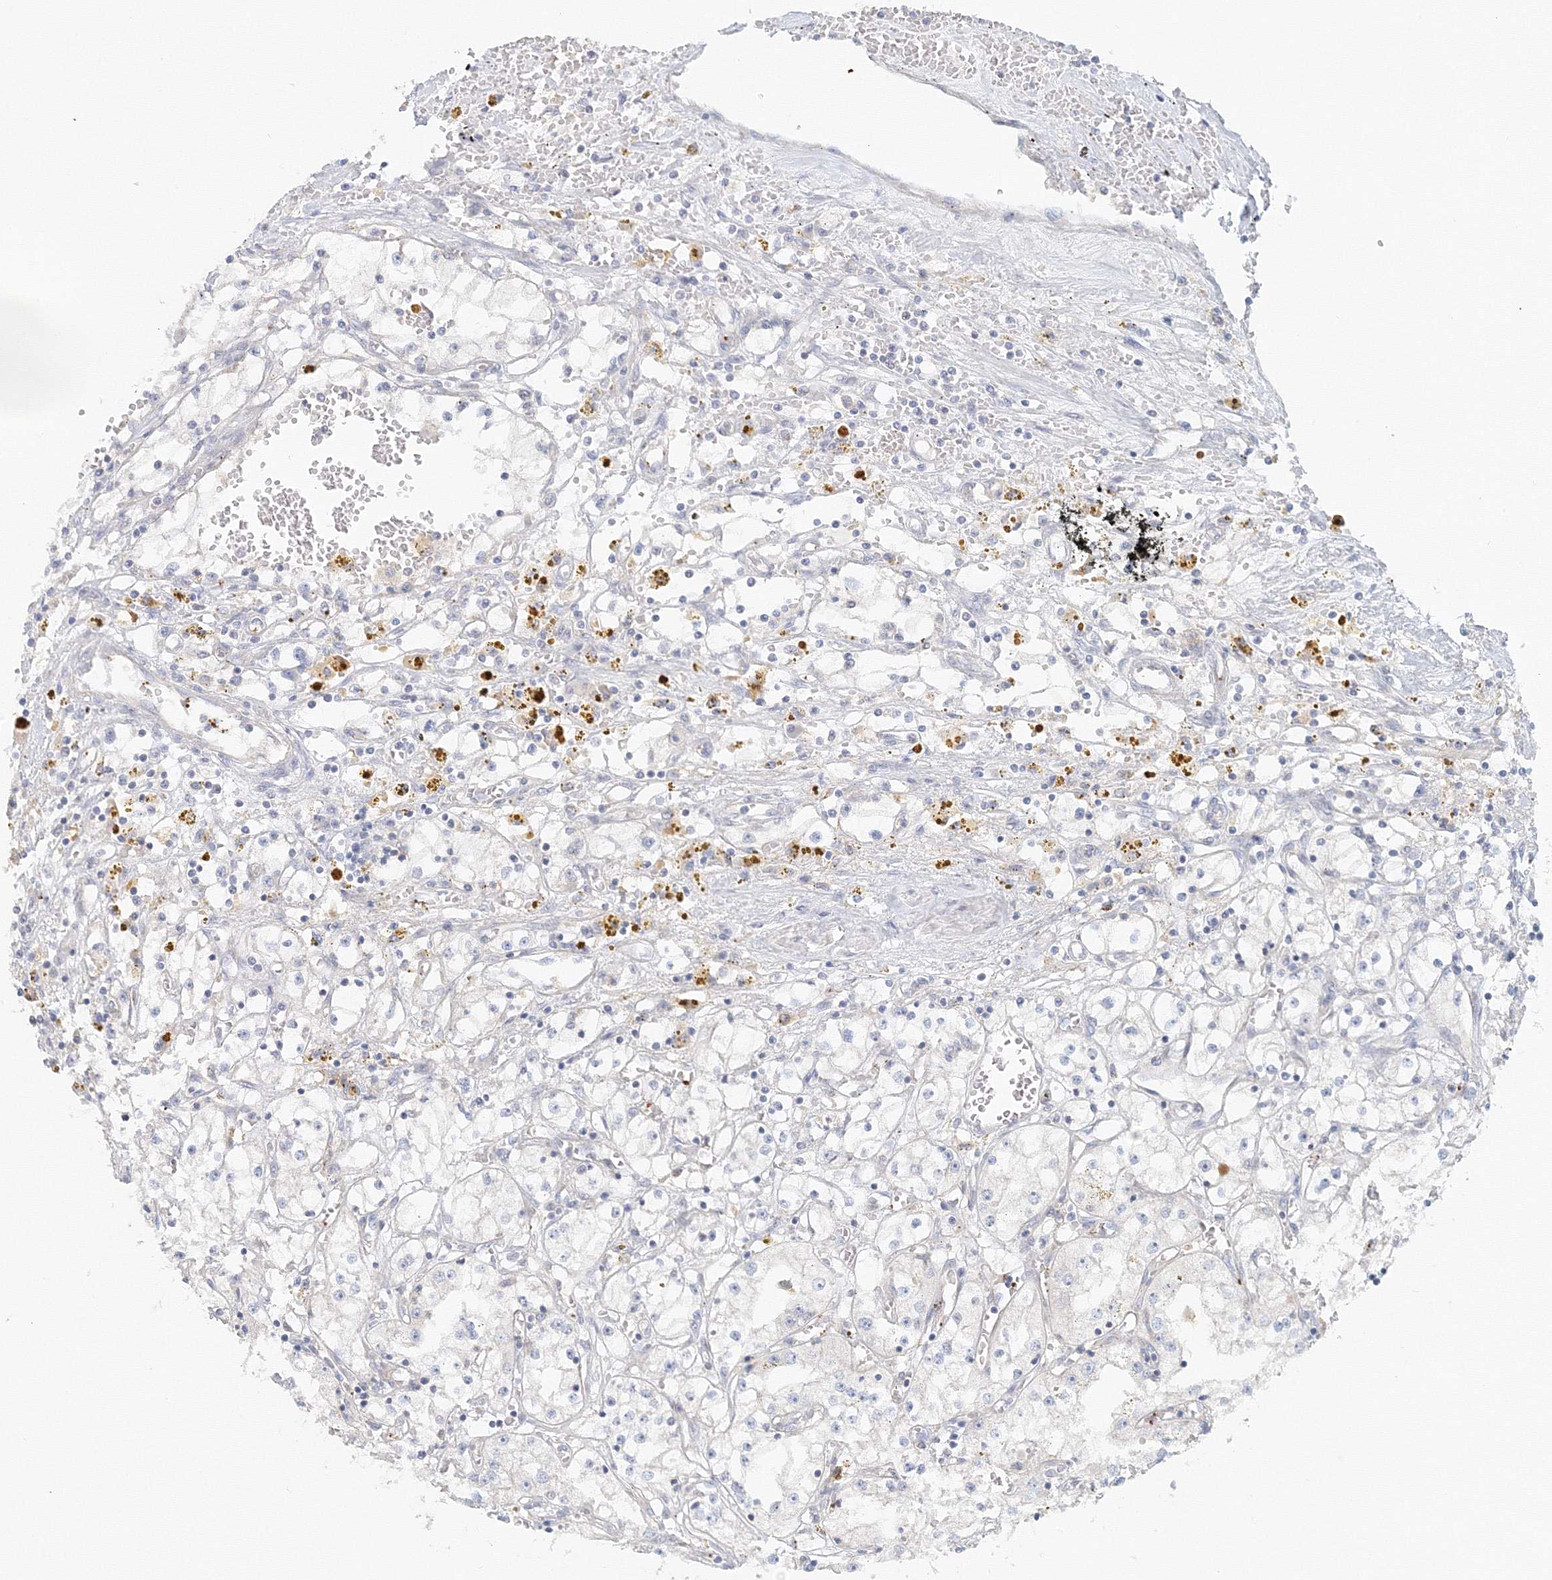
{"staining": {"intensity": "negative", "quantity": "none", "location": "none"}, "tissue": "renal cancer", "cell_type": "Tumor cells", "image_type": "cancer", "snomed": [{"axis": "morphology", "description": "Adenocarcinoma, NOS"}, {"axis": "topography", "description": "Kidney"}], "caption": "Adenocarcinoma (renal) stained for a protein using IHC reveals no positivity tumor cells.", "gene": "MMRN1", "patient": {"sex": "male", "age": 56}}